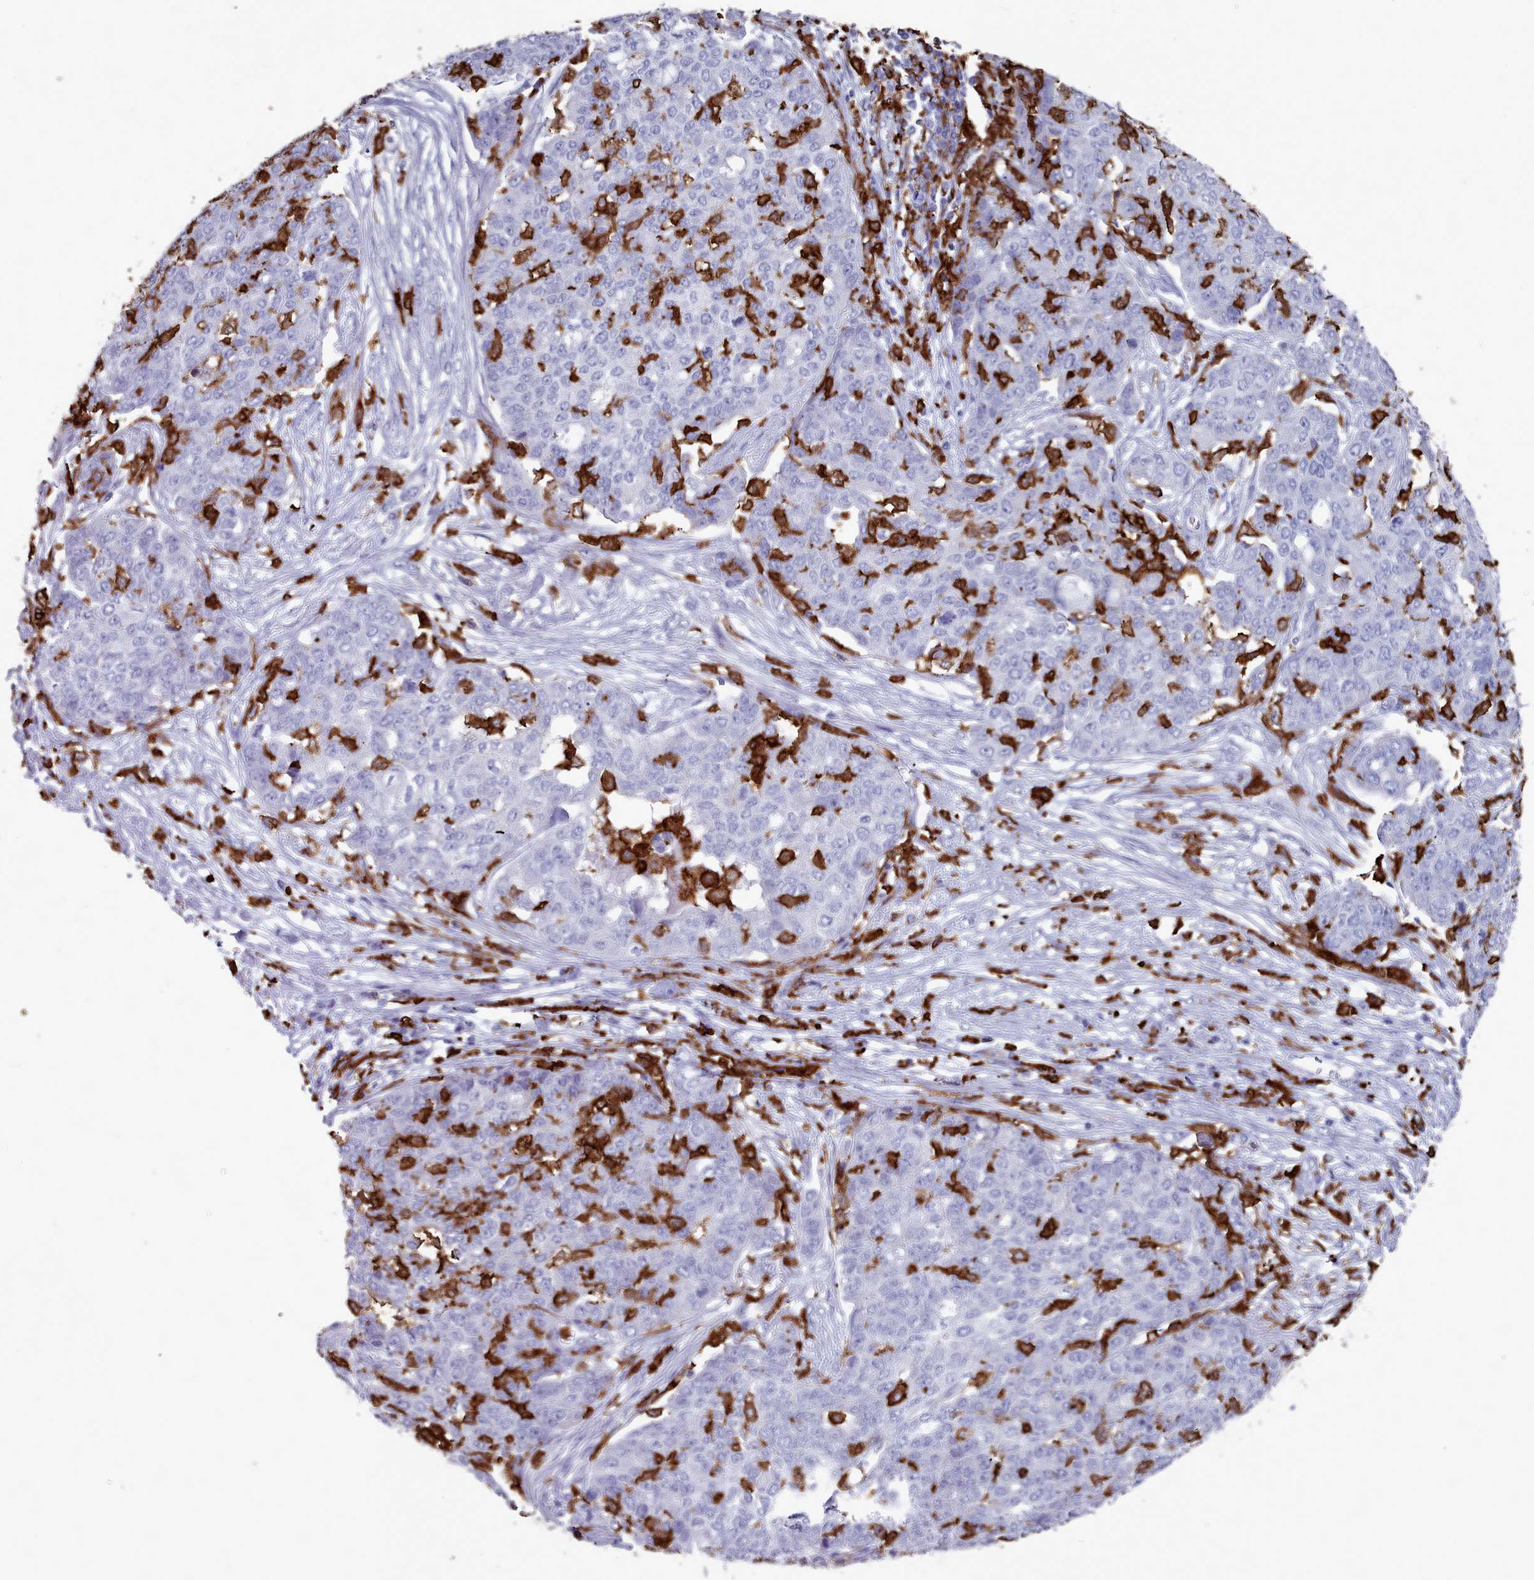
{"staining": {"intensity": "negative", "quantity": "none", "location": "none"}, "tissue": "ovarian cancer", "cell_type": "Tumor cells", "image_type": "cancer", "snomed": [{"axis": "morphology", "description": "Cystadenocarcinoma, serous, NOS"}, {"axis": "topography", "description": "Soft tissue"}, {"axis": "topography", "description": "Ovary"}], "caption": "A micrograph of ovarian serous cystadenocarcinoma stained for a protein shows no brown staining in tumor cells.", "gene": "AIF1", "patient": {"sex": "female", "age": 57}}